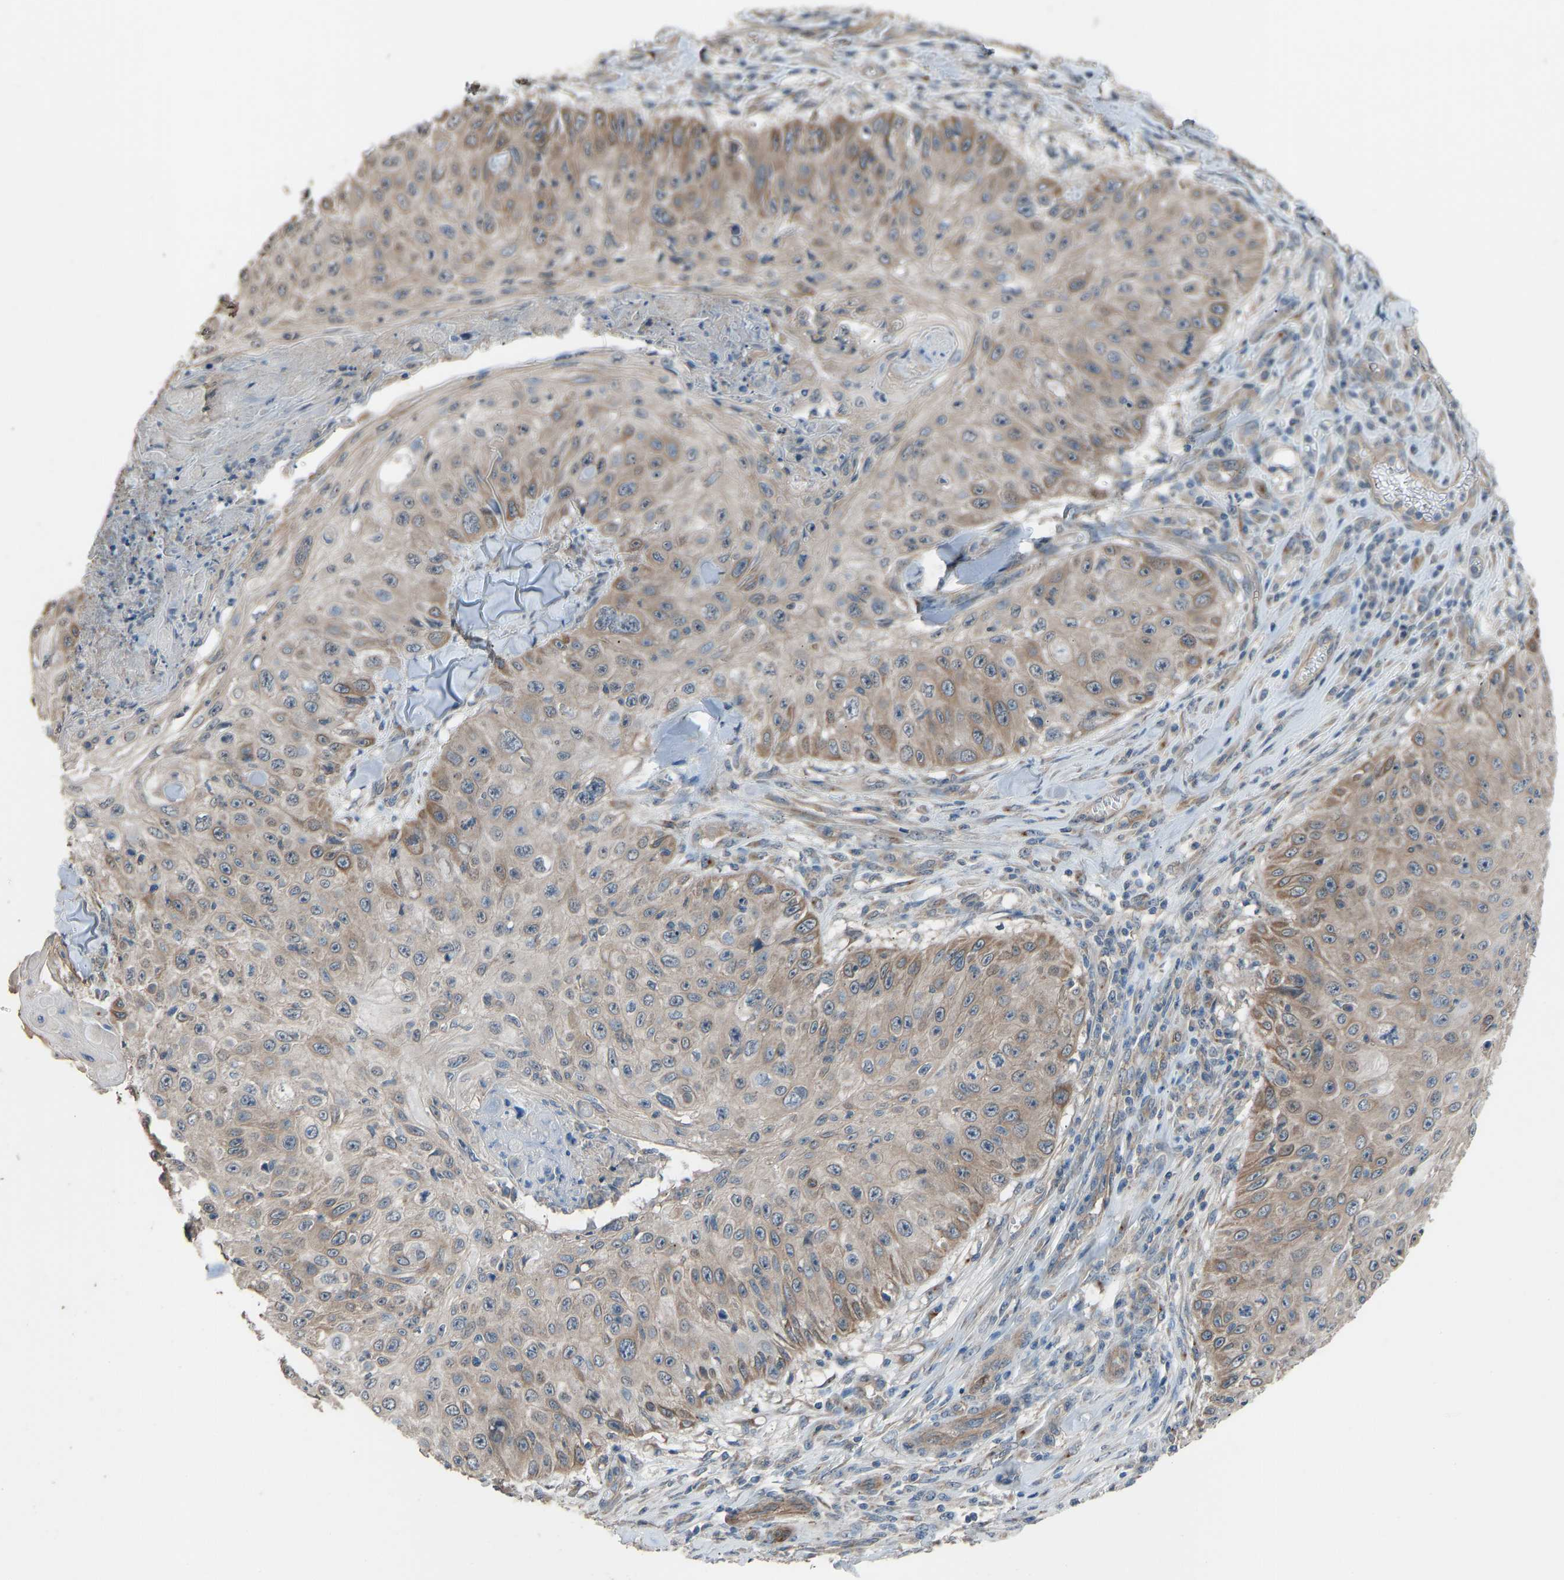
{"staining": {"intensity": "moderate", "quantity": ">75%", "location": "cytoplasmic/membranous"}, "tissue": "skin cancer", "cell_type": "Tumor cells", "image_type": "cancer", "snomed": [{"axis": "morphology", "description": "Squamous cell carcinoma, NOS"}, {"axis": "topography", "description": "Skin"}], "caption": "IHC micrograph of skin cancer (squamous cell carcinoma) stained for a protein (brown), which shows medium levels of moderate cytoplasmic/membranous staining in approximately >75% of tumor cells.", "gene": "SLC43A1", "patient": {"sex": "male", "age": 86}}